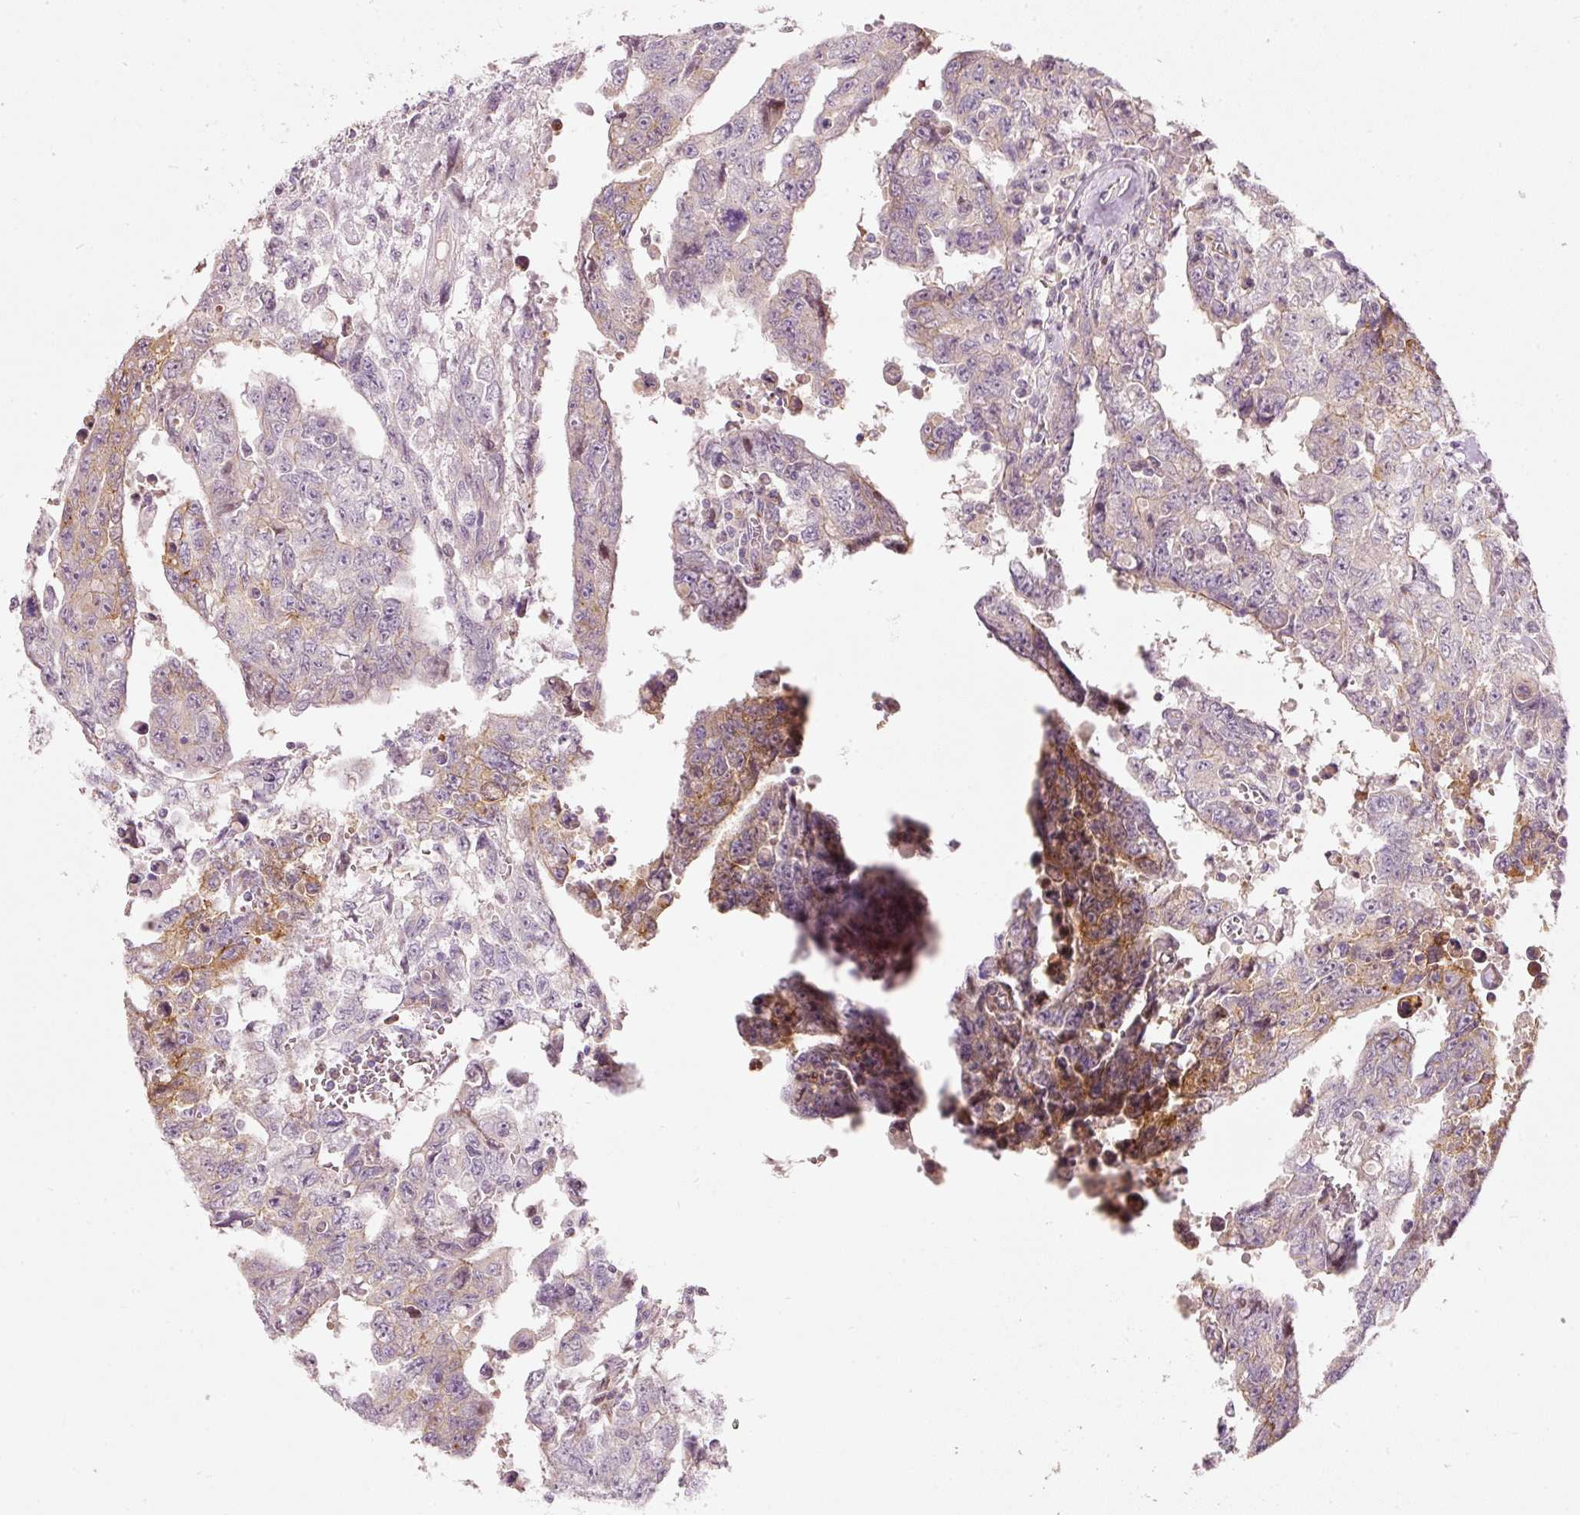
{"staining": {"intensity": "moderate", "quantity": "<25%", "location": "cytoplasmic/membranous"}, "tissue": "testis cancer", "cell_type": "Tumor cells", "image_type": "cancer", "snomed": [{"axis": "morphology", "description": "Carcinoma, Embryonal, NOS"}, {"axis": "topography", "description": "Testis"}], "caption": "Tumor cells demonstrate low levels of moderate cytoplasmic/membranous expression in approximately <25% of cells in human testis embryonal carcinoma.", "gene": "SLC20A1", "patient": {"sex": "male", "age": 24}}